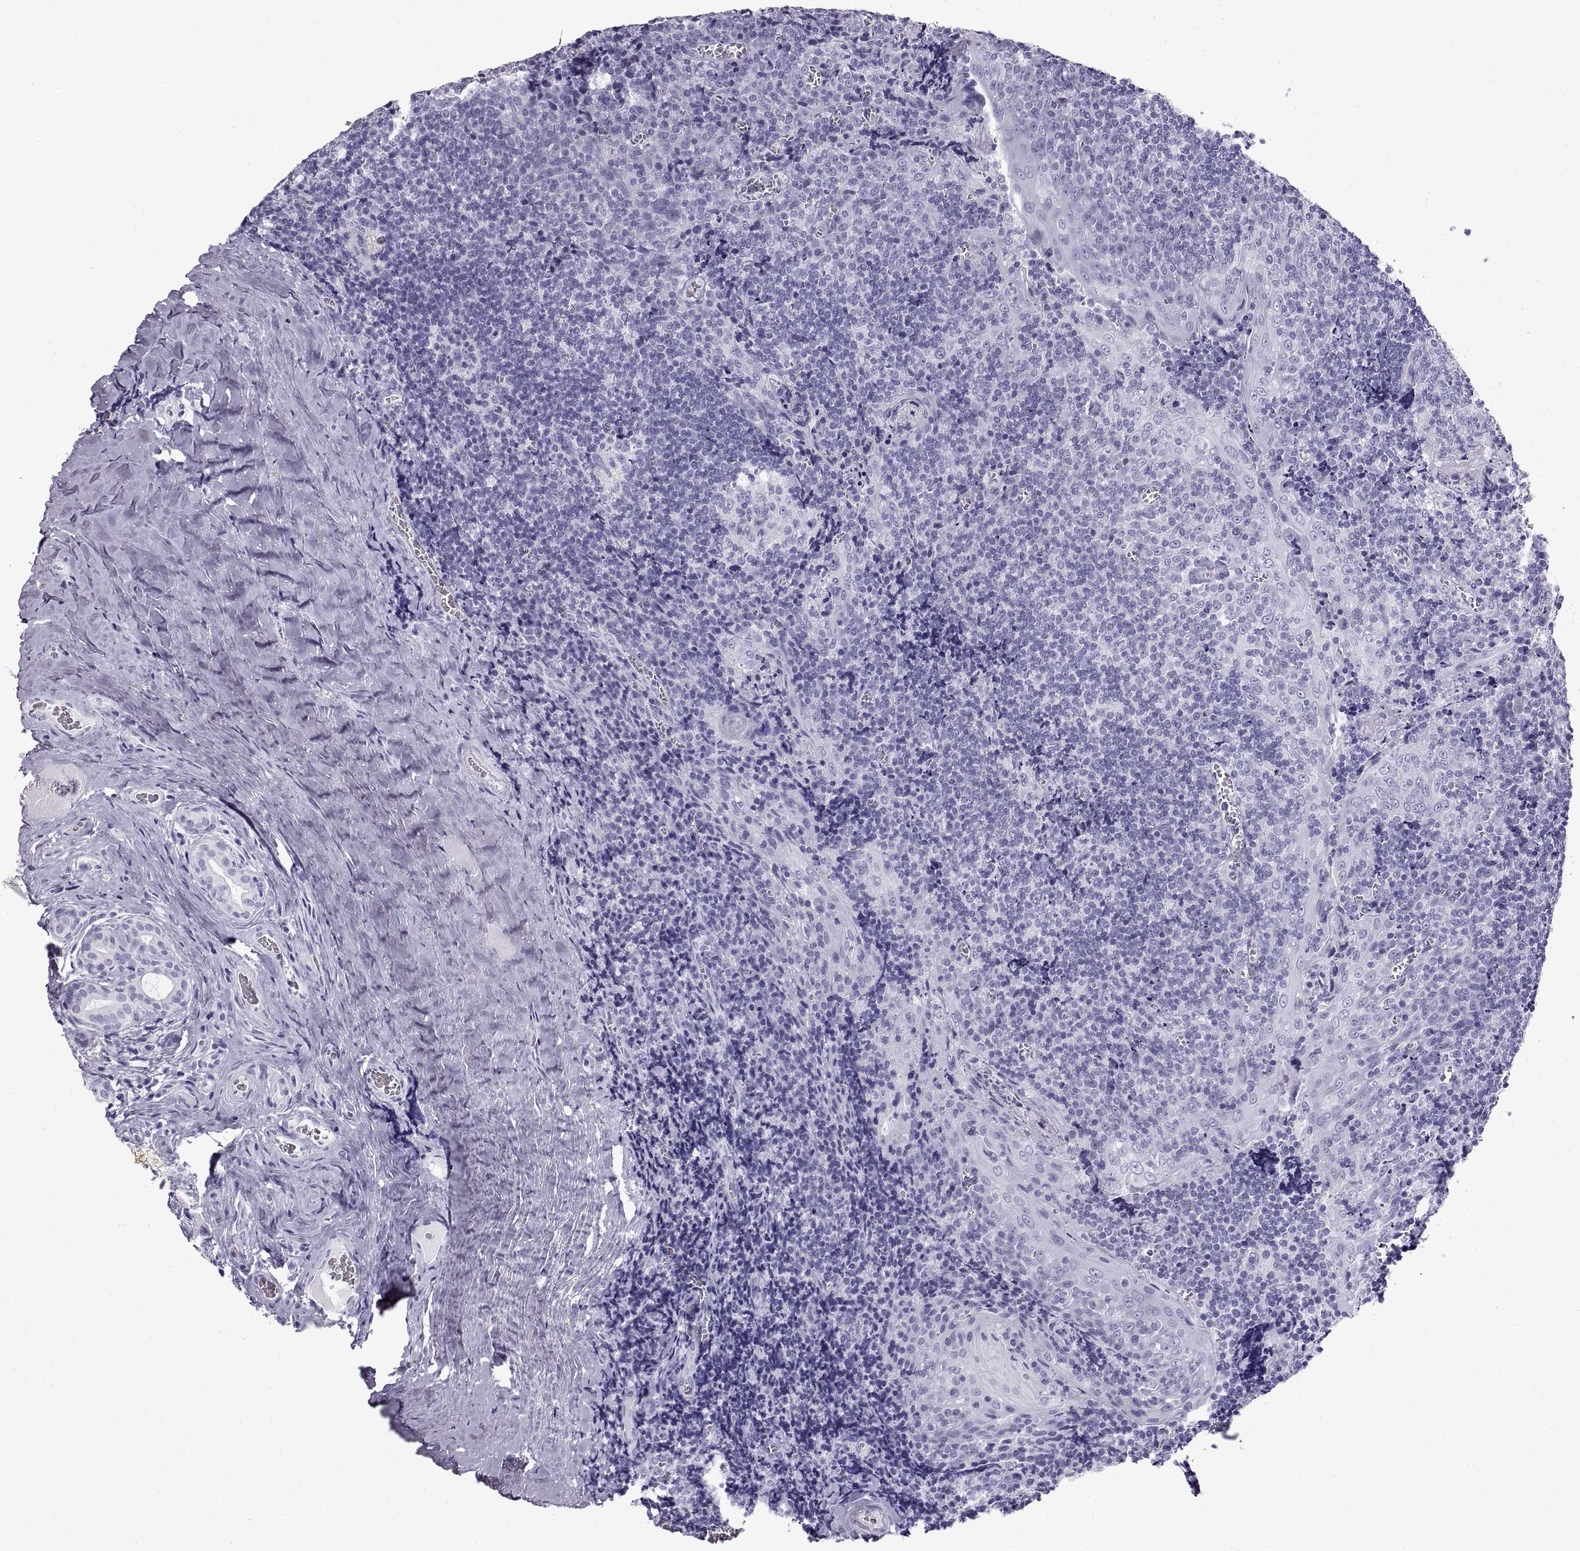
{"staining": {"intensity": "negative", "quantity": "none", "location": "none"}, "tissue": "tonsil", "cell_type": "Germinal center cells", "image_type": "normal", "snomed": [{"axis": "morphology", "description": "Normal tissue, NOS"}, {"axis": "morphology", "description": "Inflammation, NOS"}, {"axis": "topography", "description": "Tonsil"}], "caption": "High power microscopy micrograph of an immunohistochemistry photomicrograph of benign tonsil, revealing no significant staining in germinal center cells.", "gene": "RLBP1", "patient": {"sex": "female", "age": 31}}